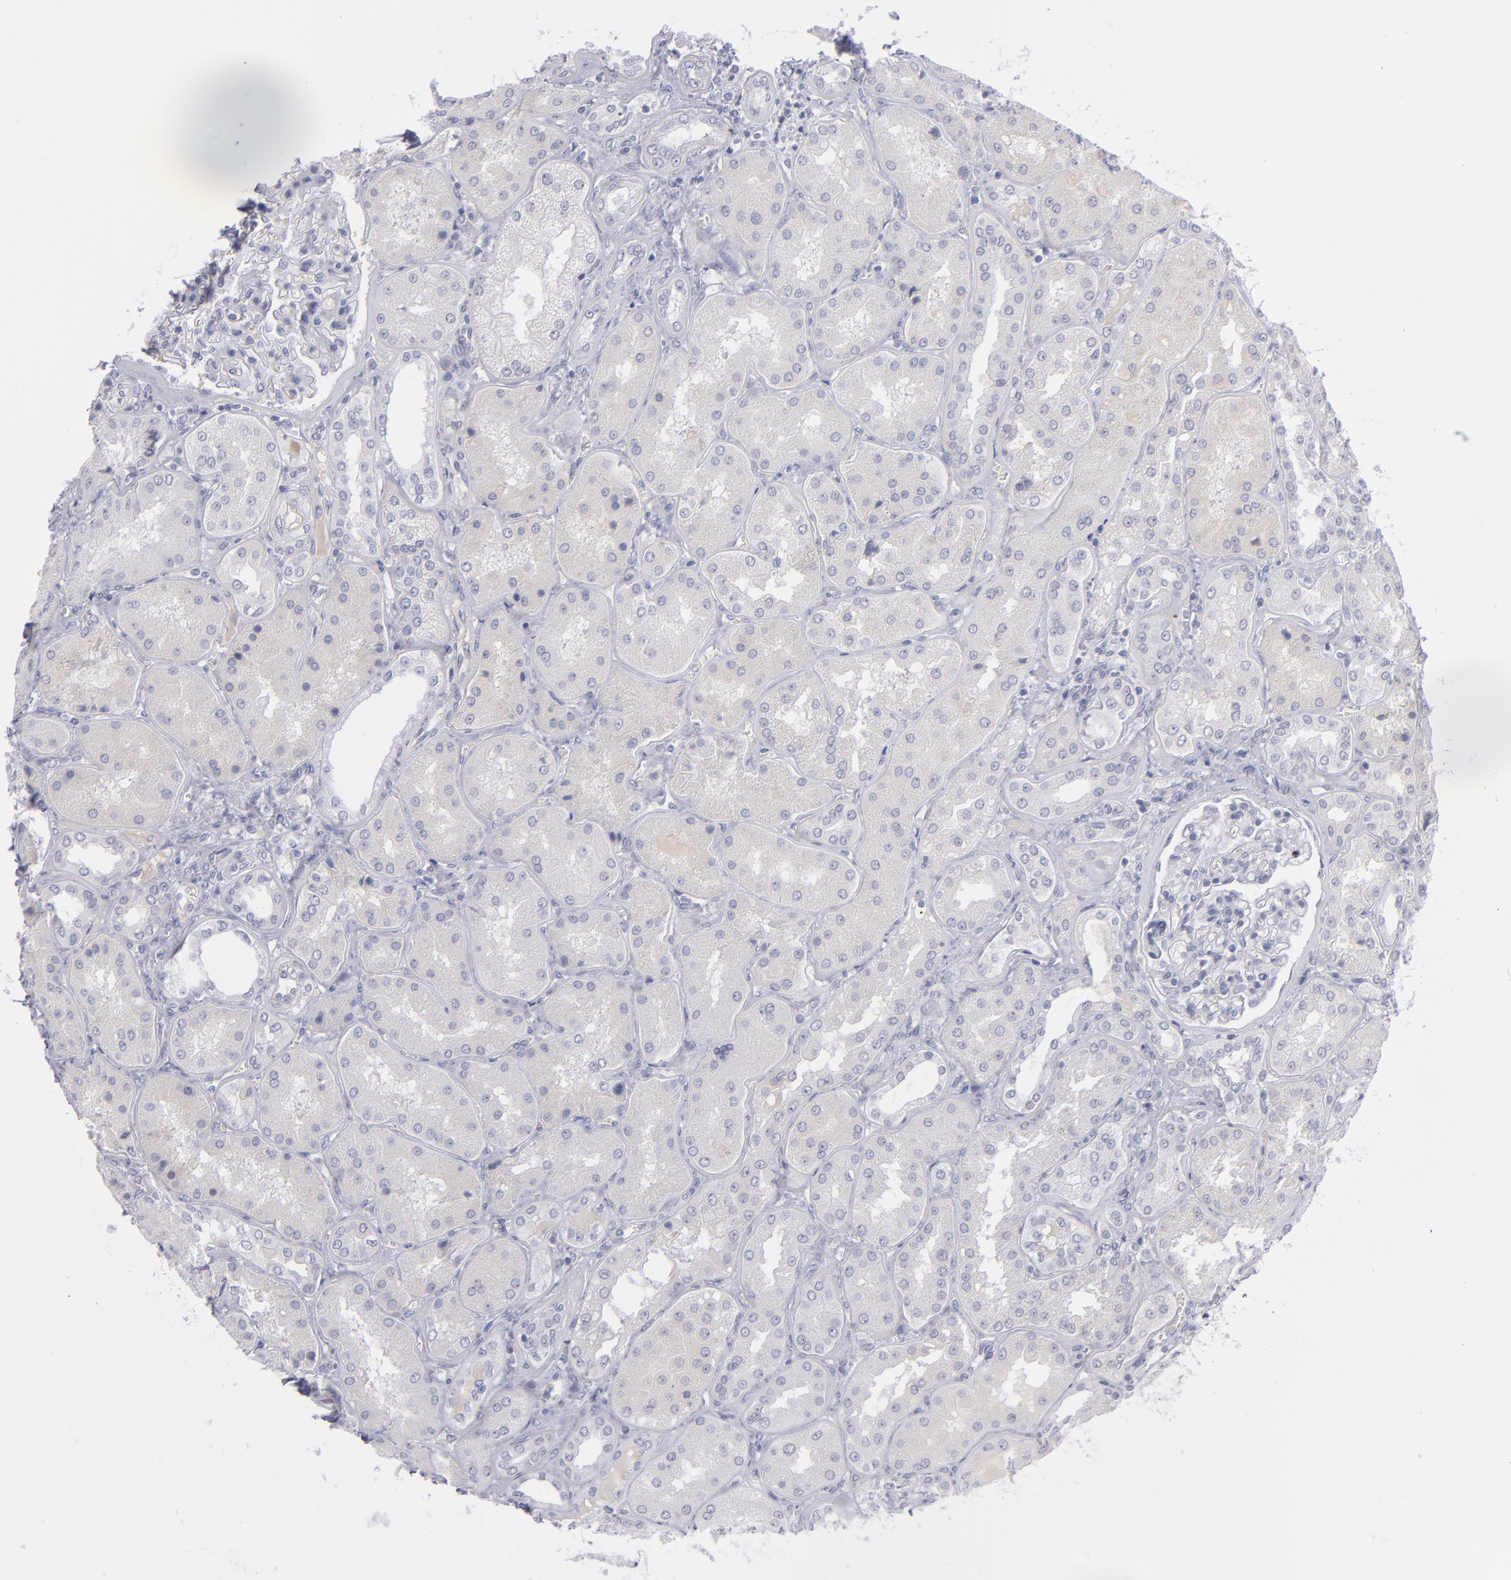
{"staining": {"intensity": "negative", "quantity": "none", "location": "none"}, "tissue": "kidney", "cell_type": "Cells in glomeruli", "image_type": "normal", "snomed": [{"axis": "morphology", "description": "Normal tissue, NOS"}, {"axis": "topography", "description": "Kidney"}], "caption": "Immunohistochemistry micrograph of unremarkable kidney: human kidney stained with DAB (3,3'-diaminobenzidine) displays no significant protein staining in cells in glomeruli.", "gene": "ITGB4", "patient": {"sex": "female", "age": 56}}